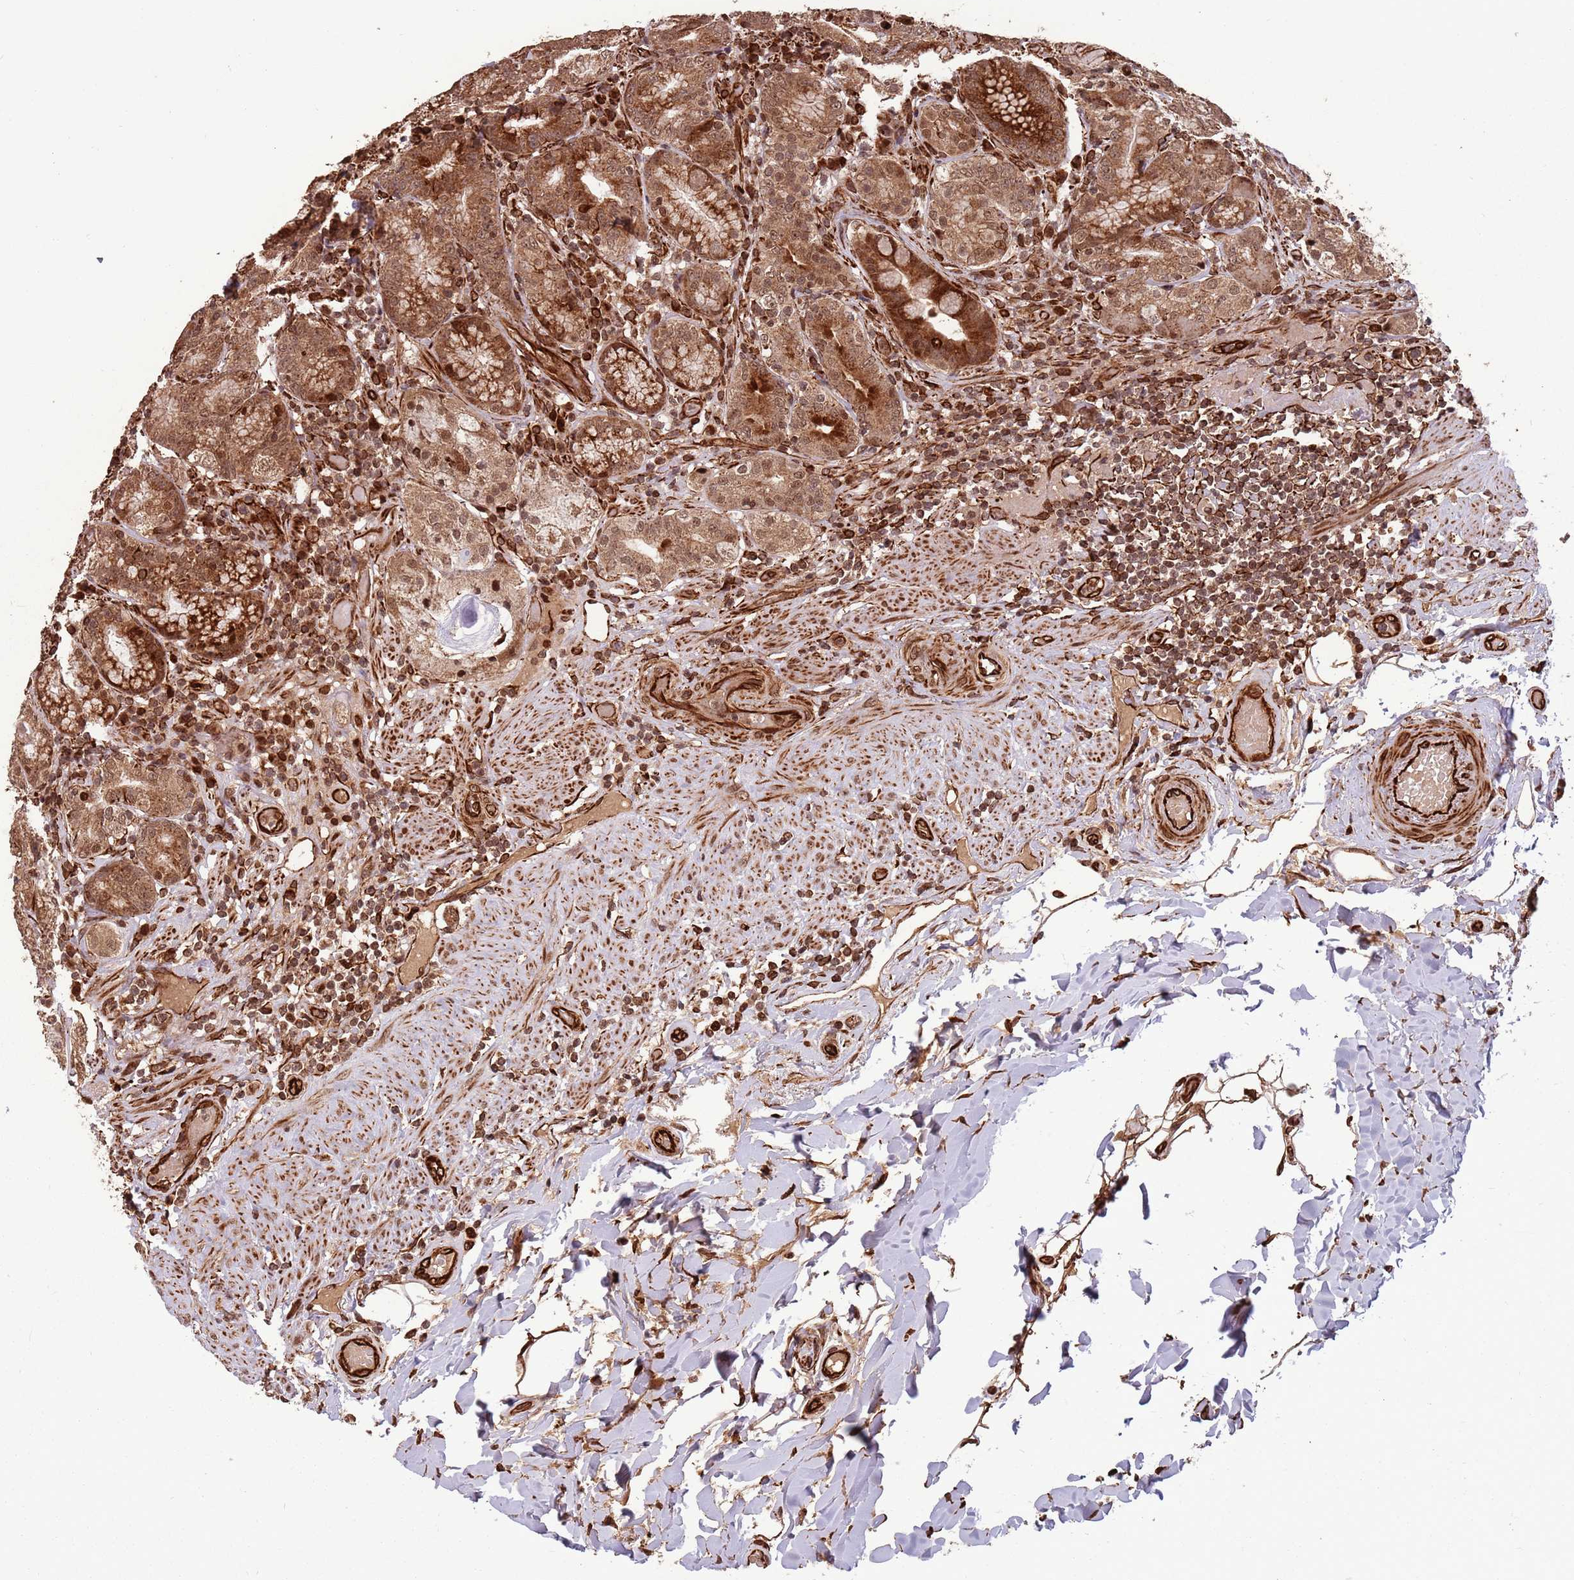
{"staining": {"intensity": "strong", "quantity": ">75%", "location": "cytoplasmic/membranous,nuclear"}, "tissue": "stomach", "cell_type": "Glandular cells", "image_type": "normal", "snomed": [{"axis": "morphology", "description": "Normal tissue, NOS"}, {"axis": "topography", "description": "Stomach, upper"}, {"axis": "topography", "description": "Stomach, lower"}], "caption": "High-magnification brightfield microscopy of unremarkable stomach stained with DAB (3,3'-diaminobenzidine) (brown) and counterstained with hematoxylin (blue). glandular cells exhibit strong cytoplasmic/membranous,nuclear expression is present in approximately>75% of cells. The staining was performed using DAB to visualize the protein expression in brown, while the nuclei were stained in blue with hematoxylin (Magnification: 20x).", "gene": "ADAMTS3", "patient": {"sex": "female", "age": 76}}